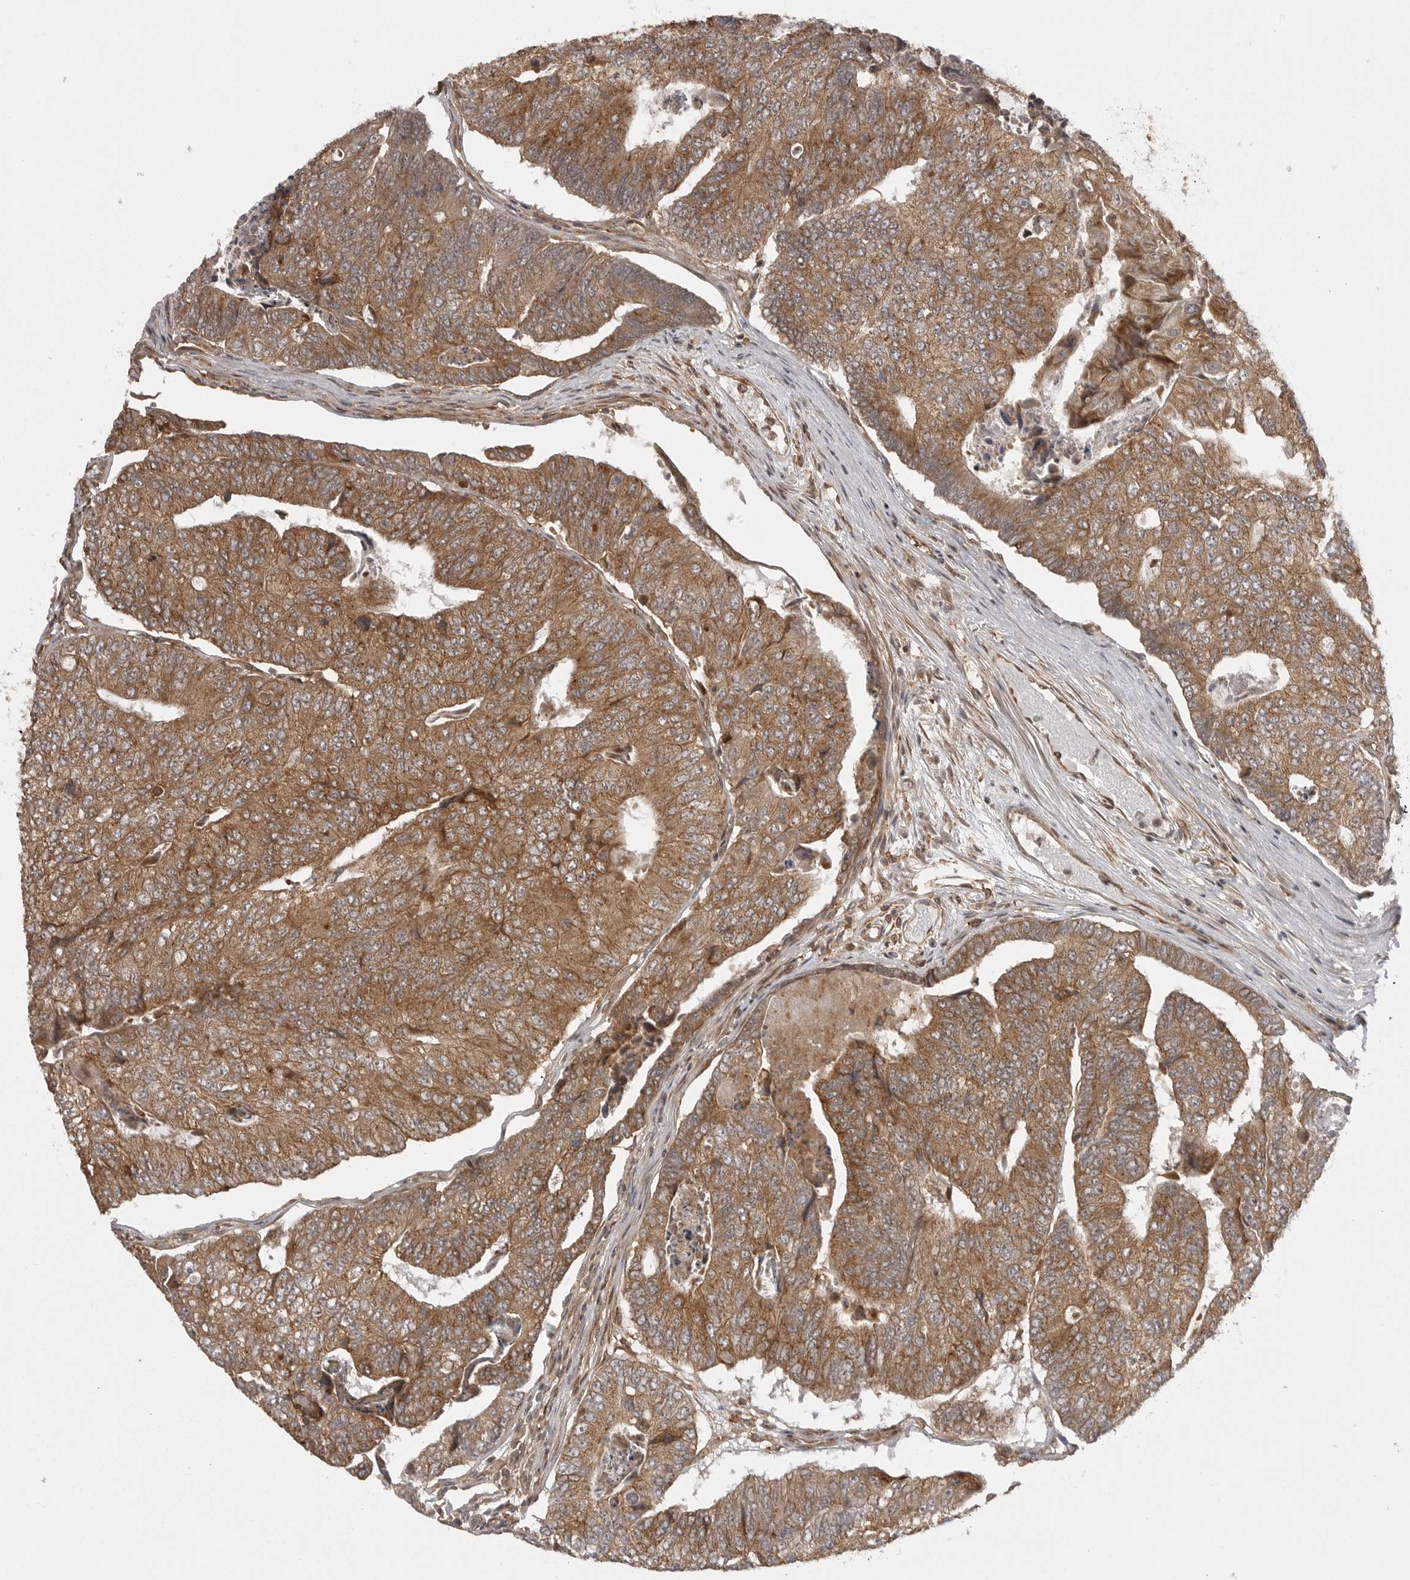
{"staining": {"intensity": "moderate", "quantity": ">75%", "location": "cytoplasmic/membranous"}, "tissue": "colorectal cancer", "cell_type": "Tumor cells", "image_type": "cancer", "snomed": [{"axis": "morphology", "description": "Adenocarcinoma, NOS"}, {"axis": "topography", "description": "Colon"}], "caption": "Protein staining of colorectal adenocarcinoma tissue shows moderate cytoplasmic/membranous staining in approximately >75% of tumor cells.", "gene": "FAT3", "patient": {"sex": "female", "age": 67}}